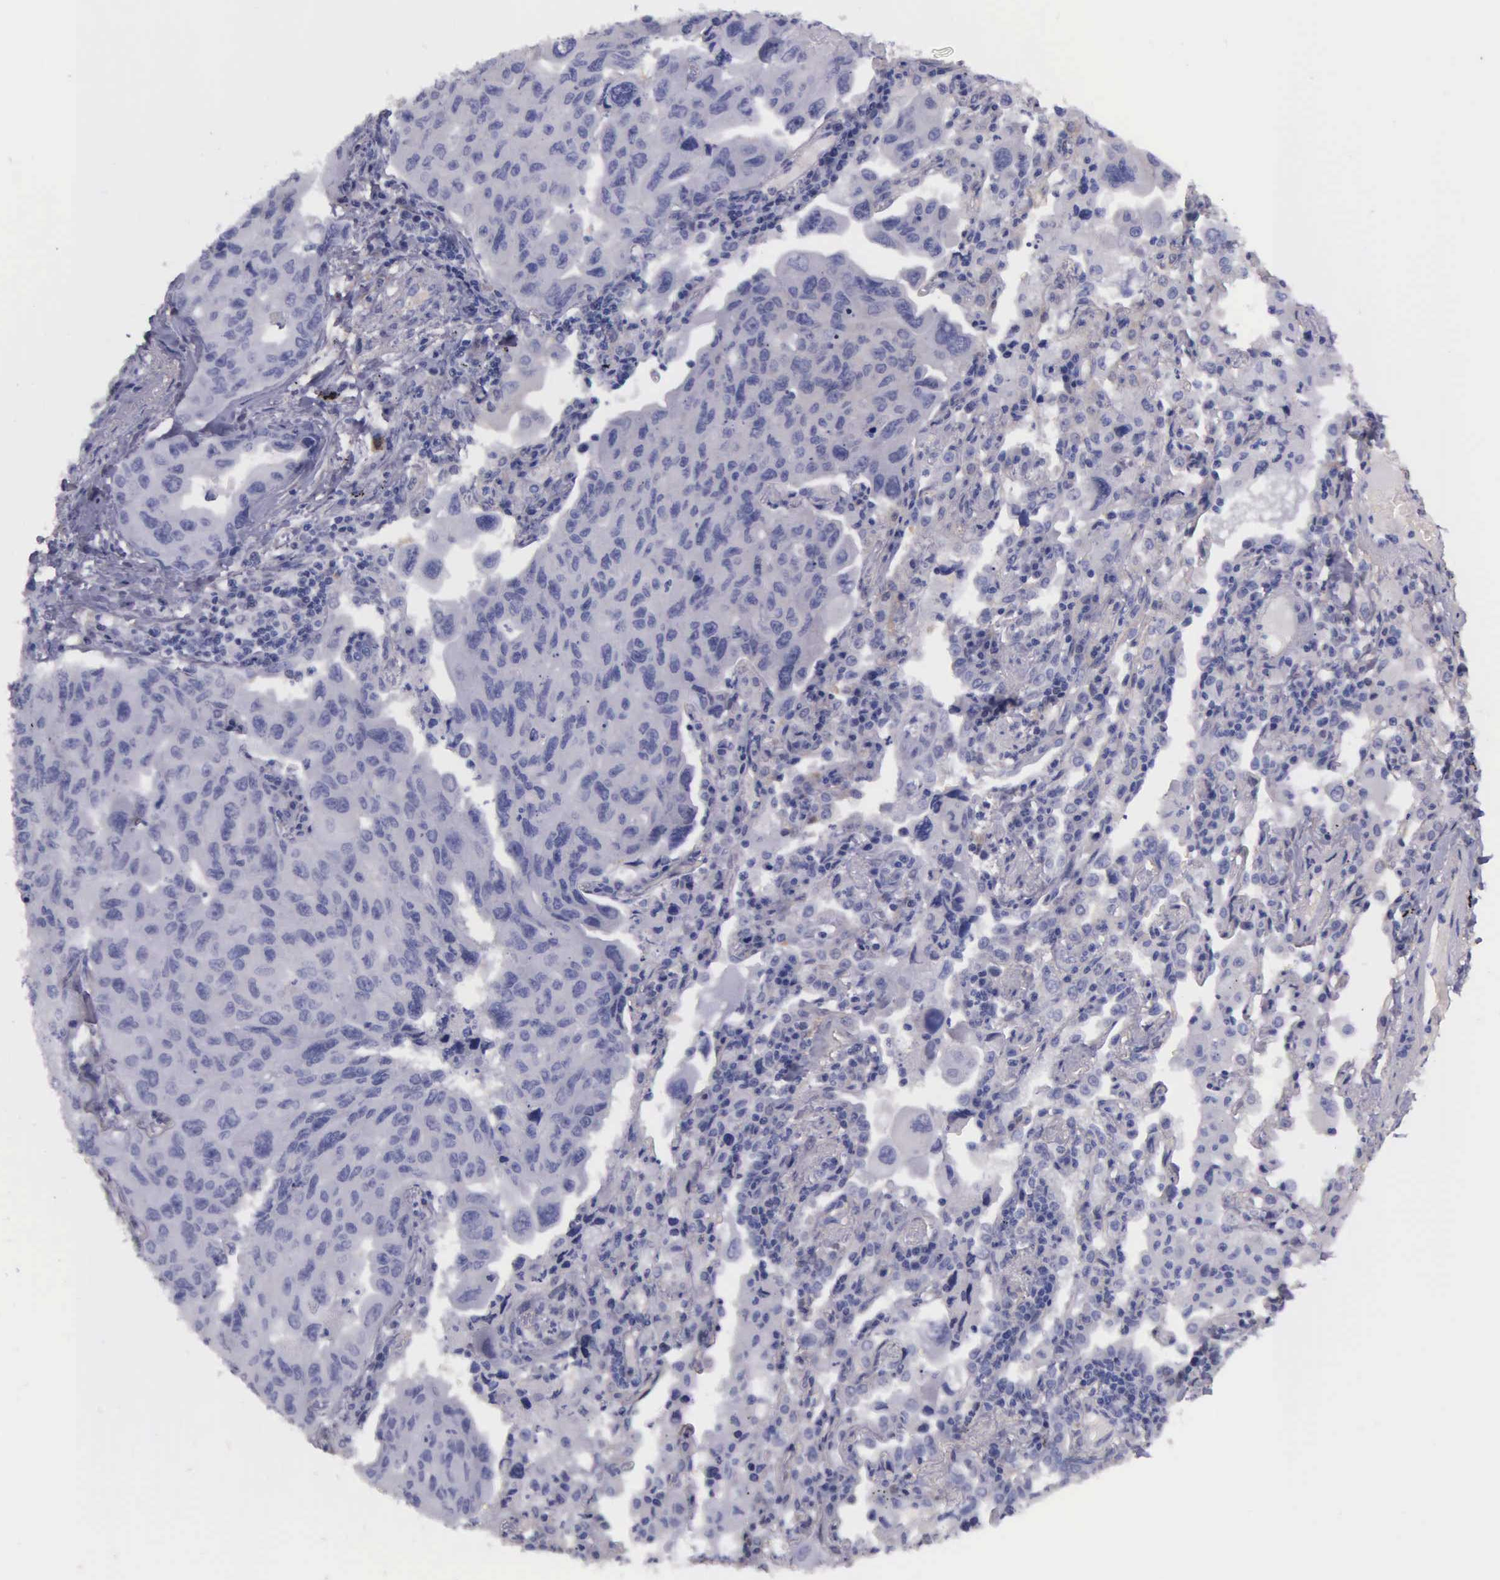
{"staining": {"intensity": "negative", "quantity": "none", "location": "none"}, "tissue": "lung cancer", "cell_type": "Tumor cells", "image_type": "cancer", "snomed": [{"axis": "morphology", "description": "Adenocarcinoma, NOS"}, {"axis": "topography", "description": "Lung"}], "caption": "DAB immunohistochemical staining of human lung adenocarcinoma displays no significant expression in tumor cells. (Stains: DAB (3,3'-diaminobenzidine) immunohistochemistry (IHC) with hematoxylin counter stain, Microscopy: brightfield microscopy at high magnification).", "gene": "GSTT2", "patient": {"sex": "male", "age": 64}}